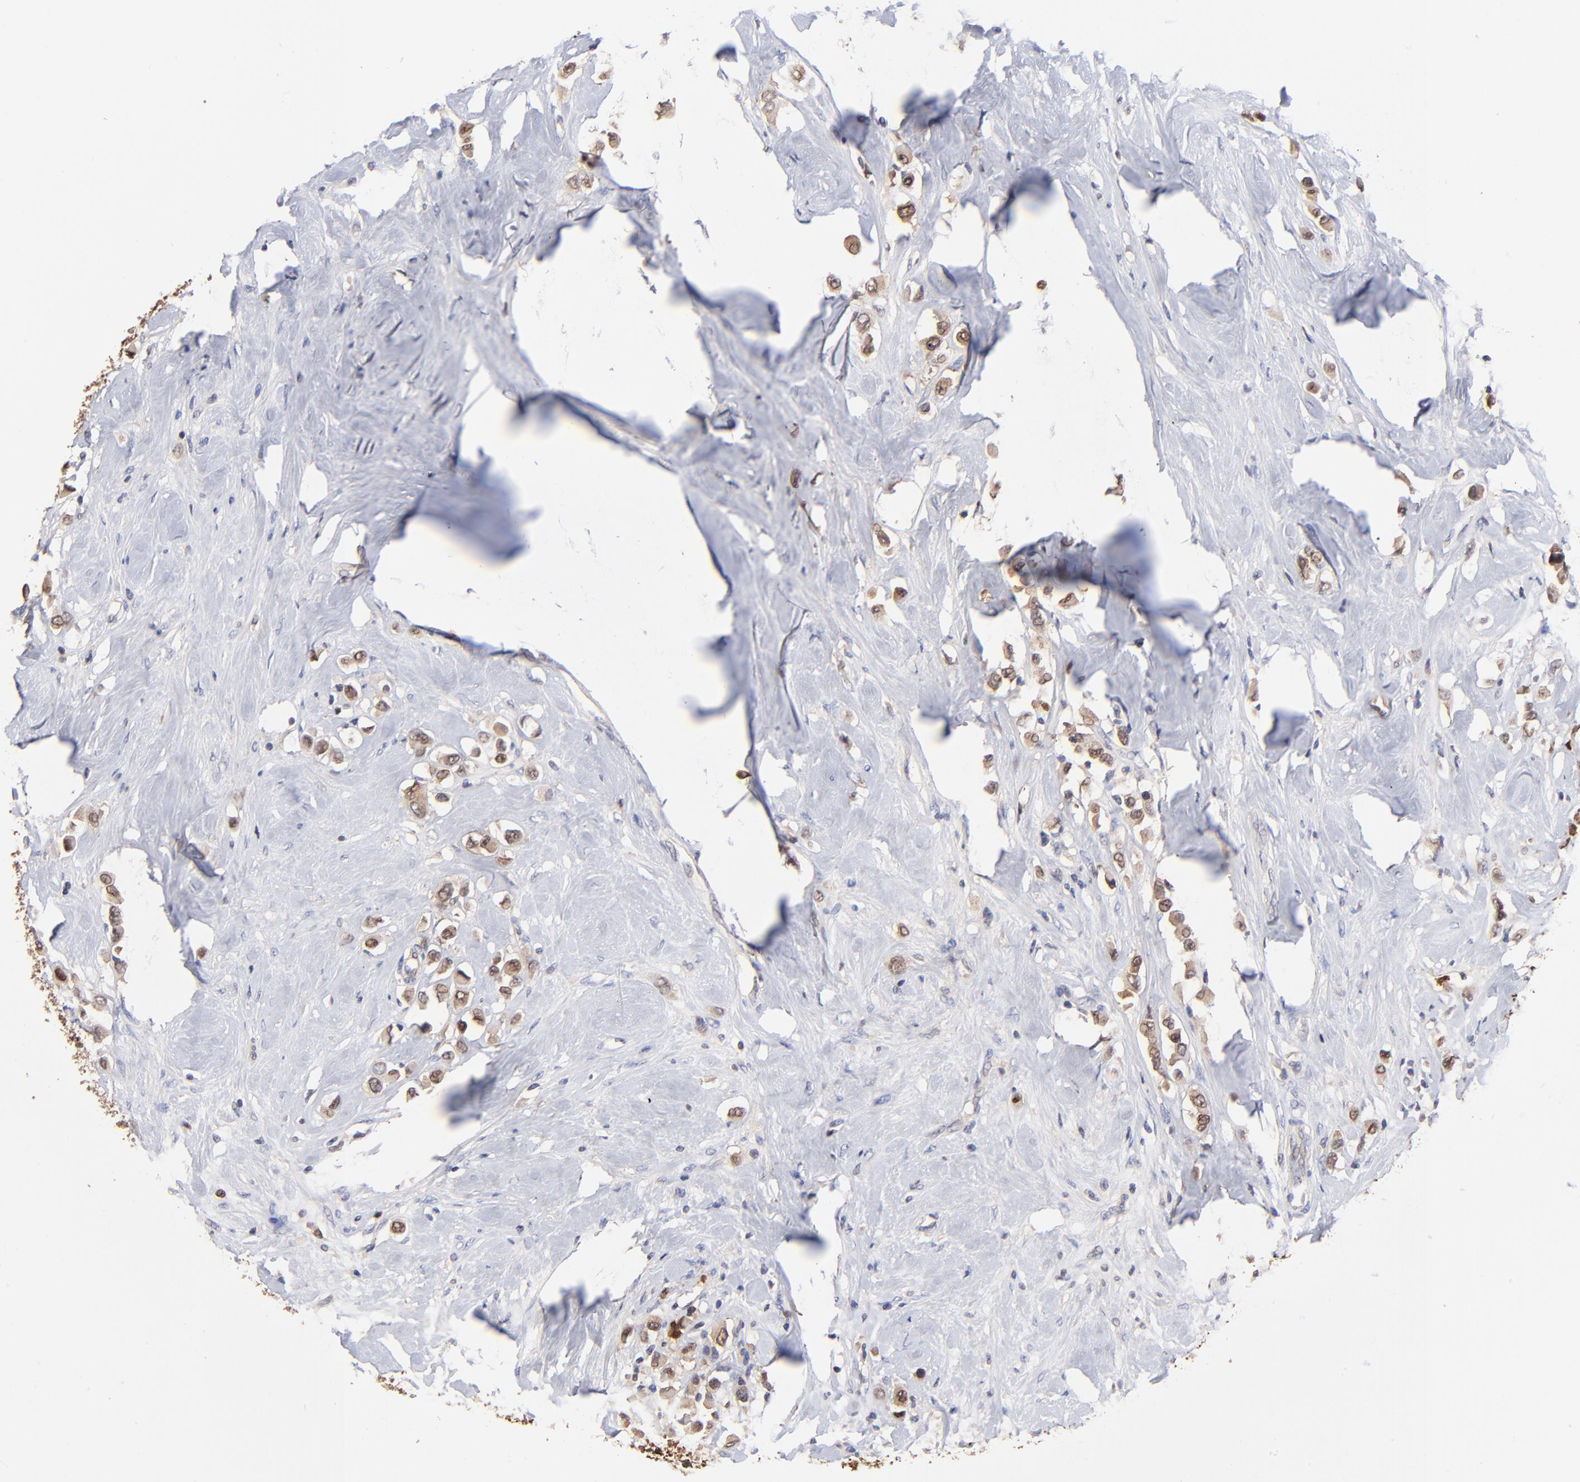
{"staining": {"intensity": "moderate", "quantity": ">75%", "location": "cytoplasmic/membranous,nuclear"}, "tissue": "breast cancer", "cell_type": "Tumor cells", "image_type": "cancer", "snomed": [{"axis": "morphology", "description": "Duct carcinoma"}, {"axis": "topography", "description": "Breast"}], "caption": "Approximately >75% of tumor cells in human breast cancer show moderate cytoplasmic/membranous and nuclear protein expression as visualized by brown immunohistochemical staining.", "gene": "DCTPP1", "patient": {"sex": "female", "age": 61}}